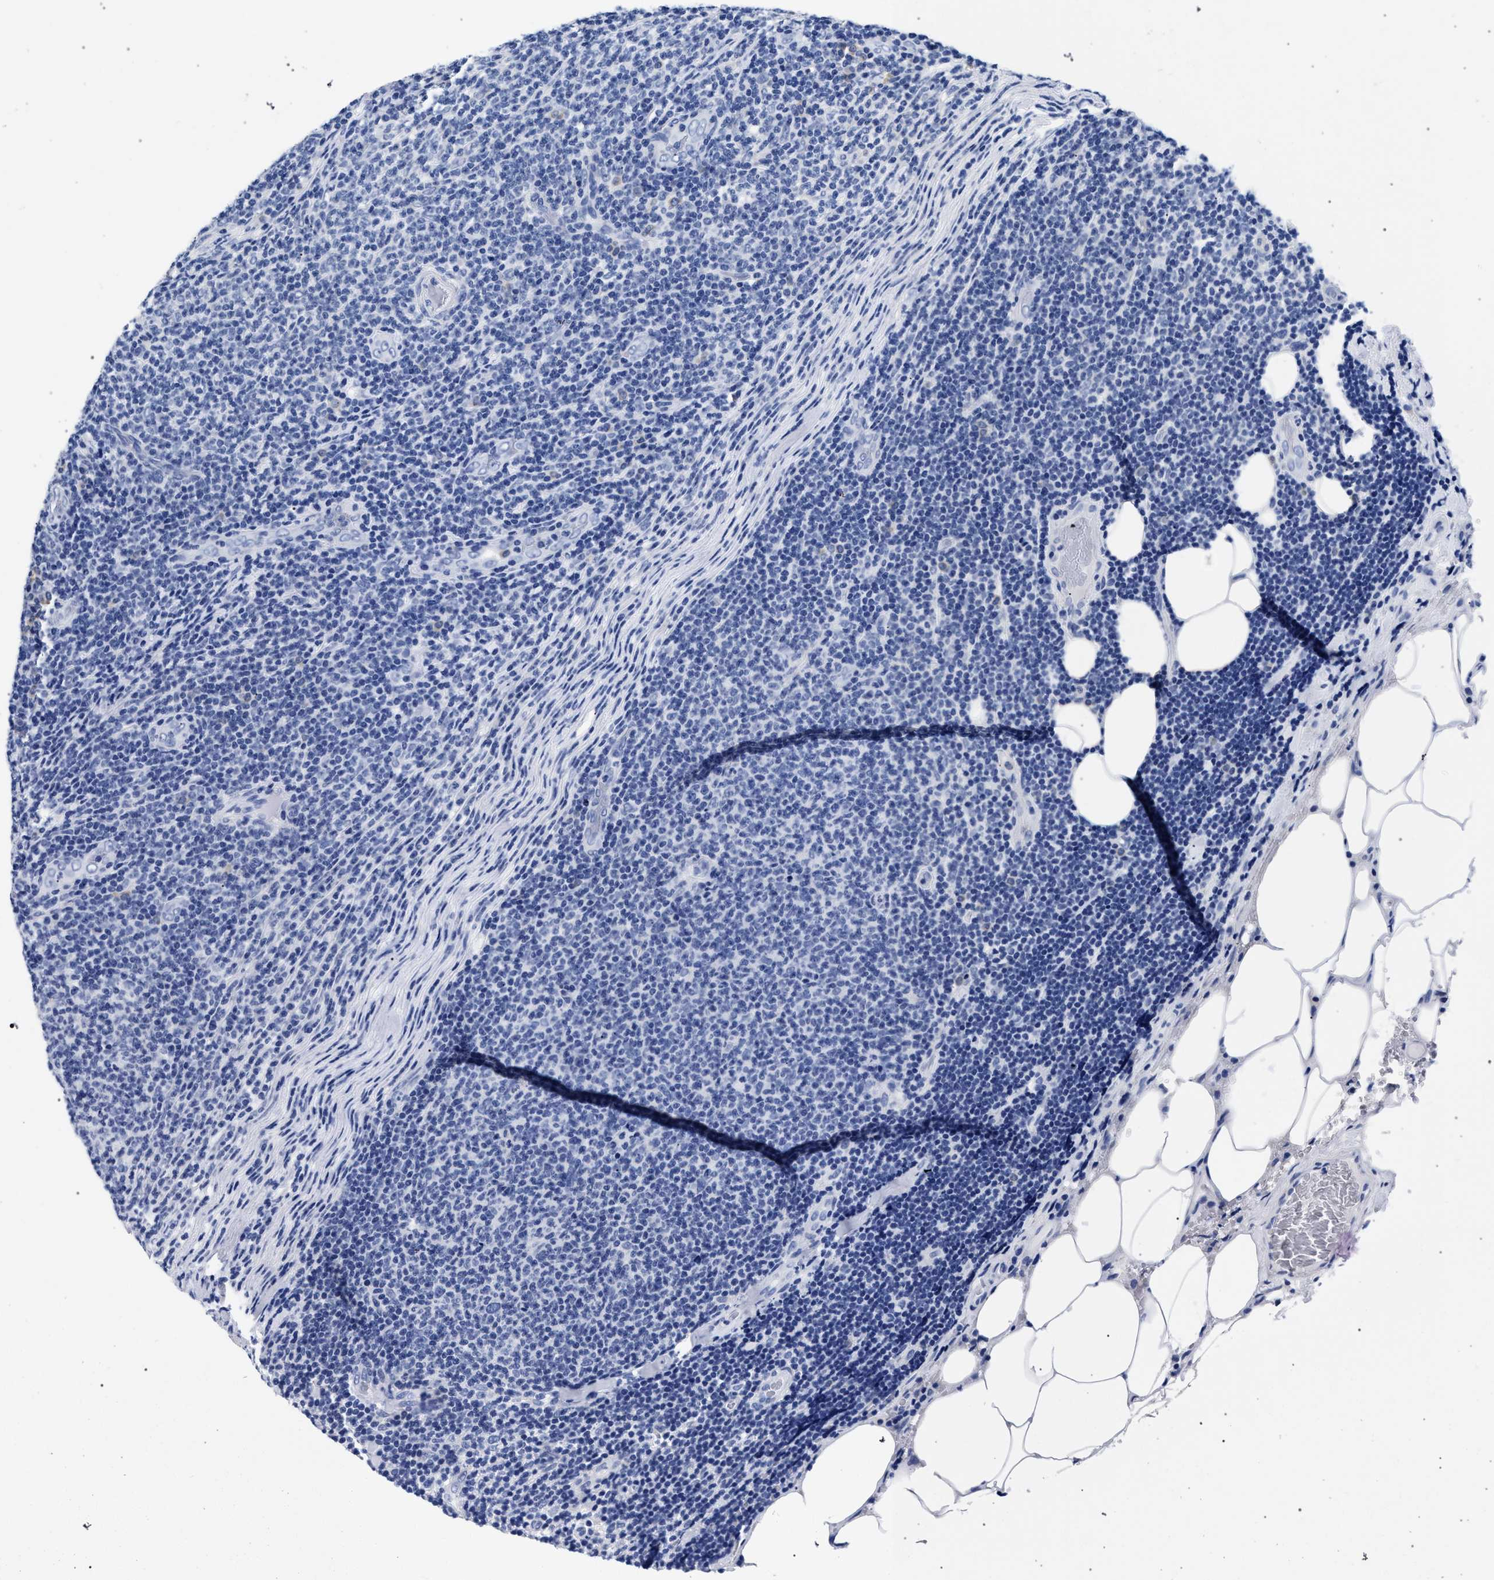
{"staining": {"intensity": "negative", "quantity": "none", "location": "none"}, "tissue": "lymphoma", "cell_type": "Tumor cells", "image_type": "cancer", "snomed": [{"axis": "morphology", "description": "Malignant lymphoma, non-Hodgkin's type, Low grade"}, {"axis": "topography", "description": "Lymph node"}], "caption": "Human low-grade malignant lymphoma, non-Hodgkin's type stained for a protein using immunohistochemistry reveals no positivity in tumor cells.", "gene": "AKAP4", "patient": {"sex": "male", "age": 66}}